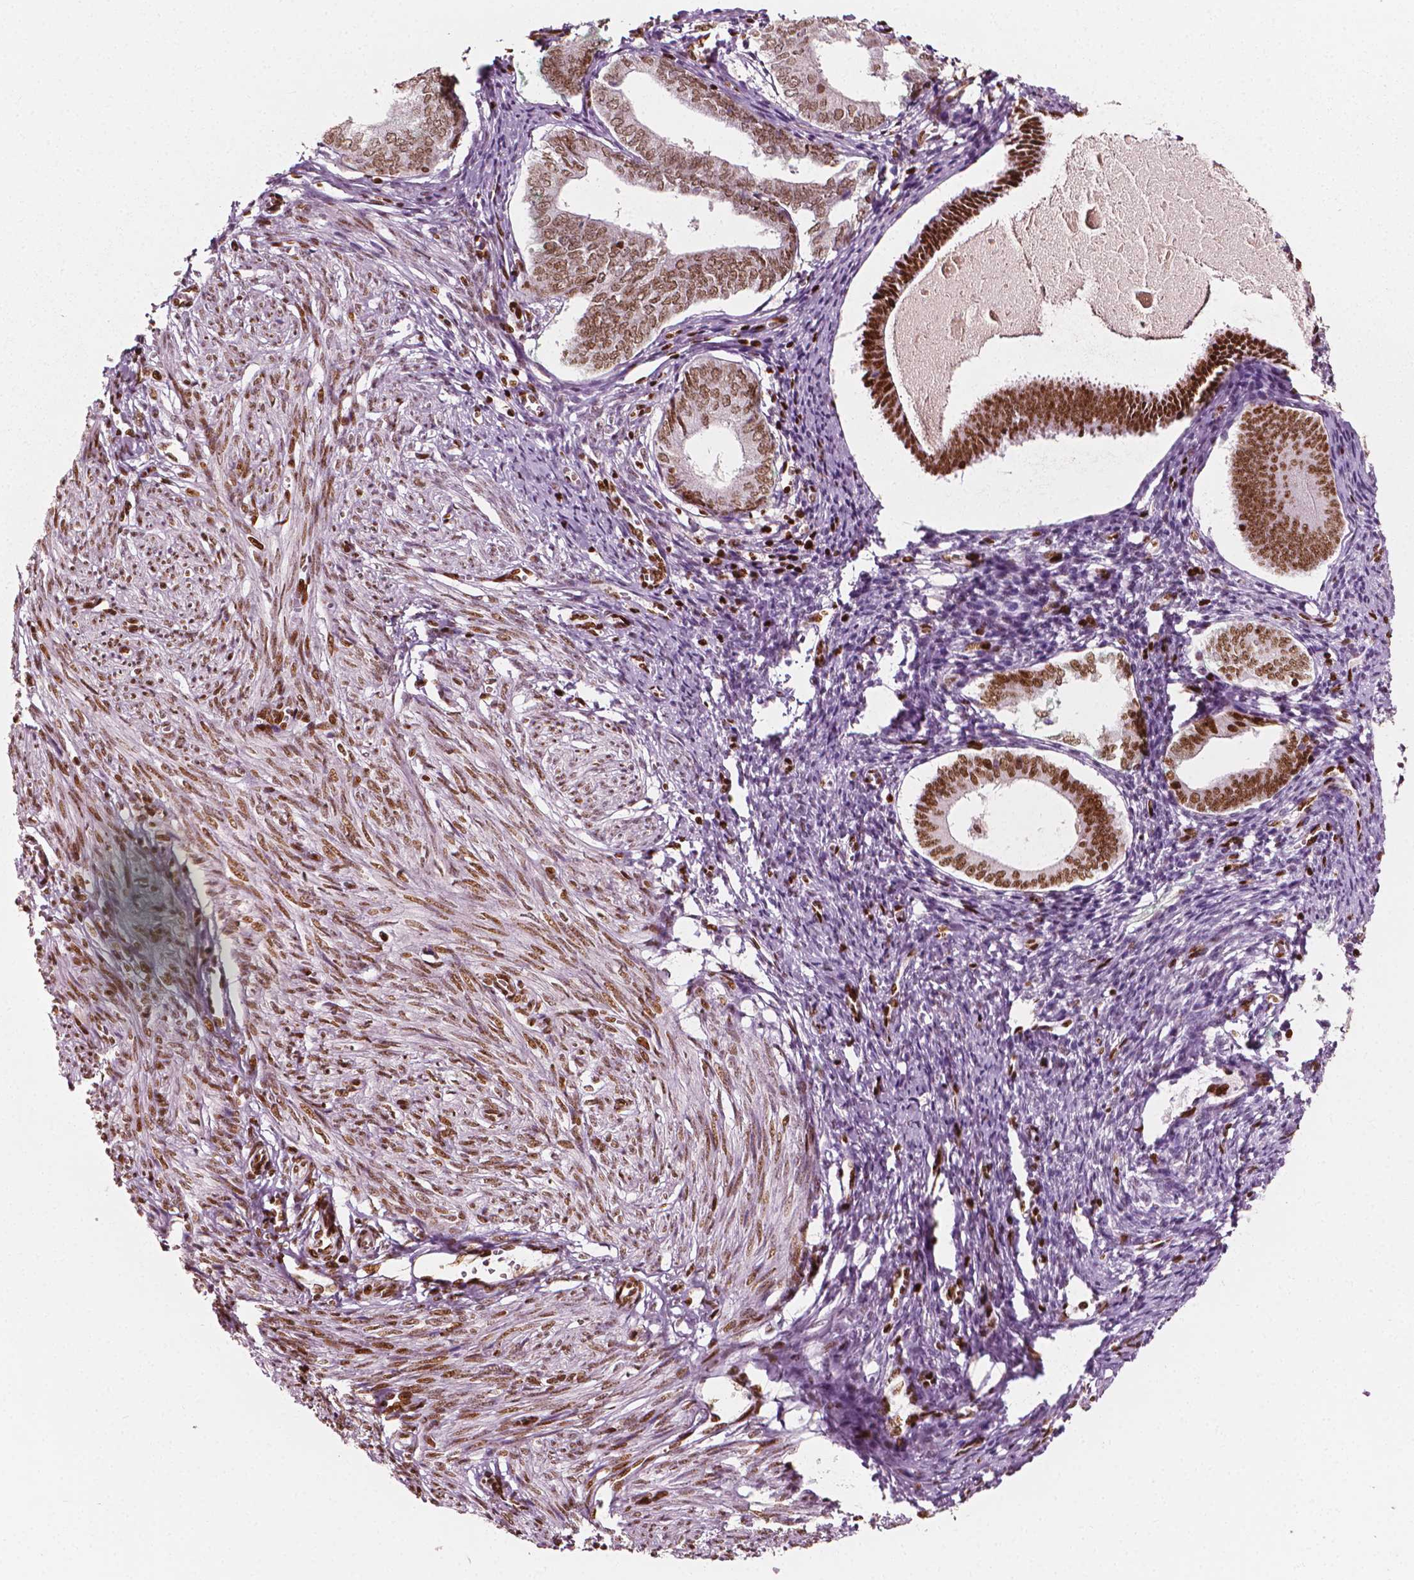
{"staining": {"intensity": "strong", "quantity": ">75%", "location": "nuclear"}, "tissue": "endometrium", "cell_type": "Cells in endometrial stroma", "image_type": "normal", "snomed": [{"axis": "morphology", "description": "Normal tissue, NOS"}, {"axis": "topography", "description": "Endometrium"}], "caption": "Cells in endometrial stroma show high levels of strong nuclear staining in approximately >75% of cells in benign endometrium.", "gene": "CTCF", "patient": {"sex": "female", "age": 50}}